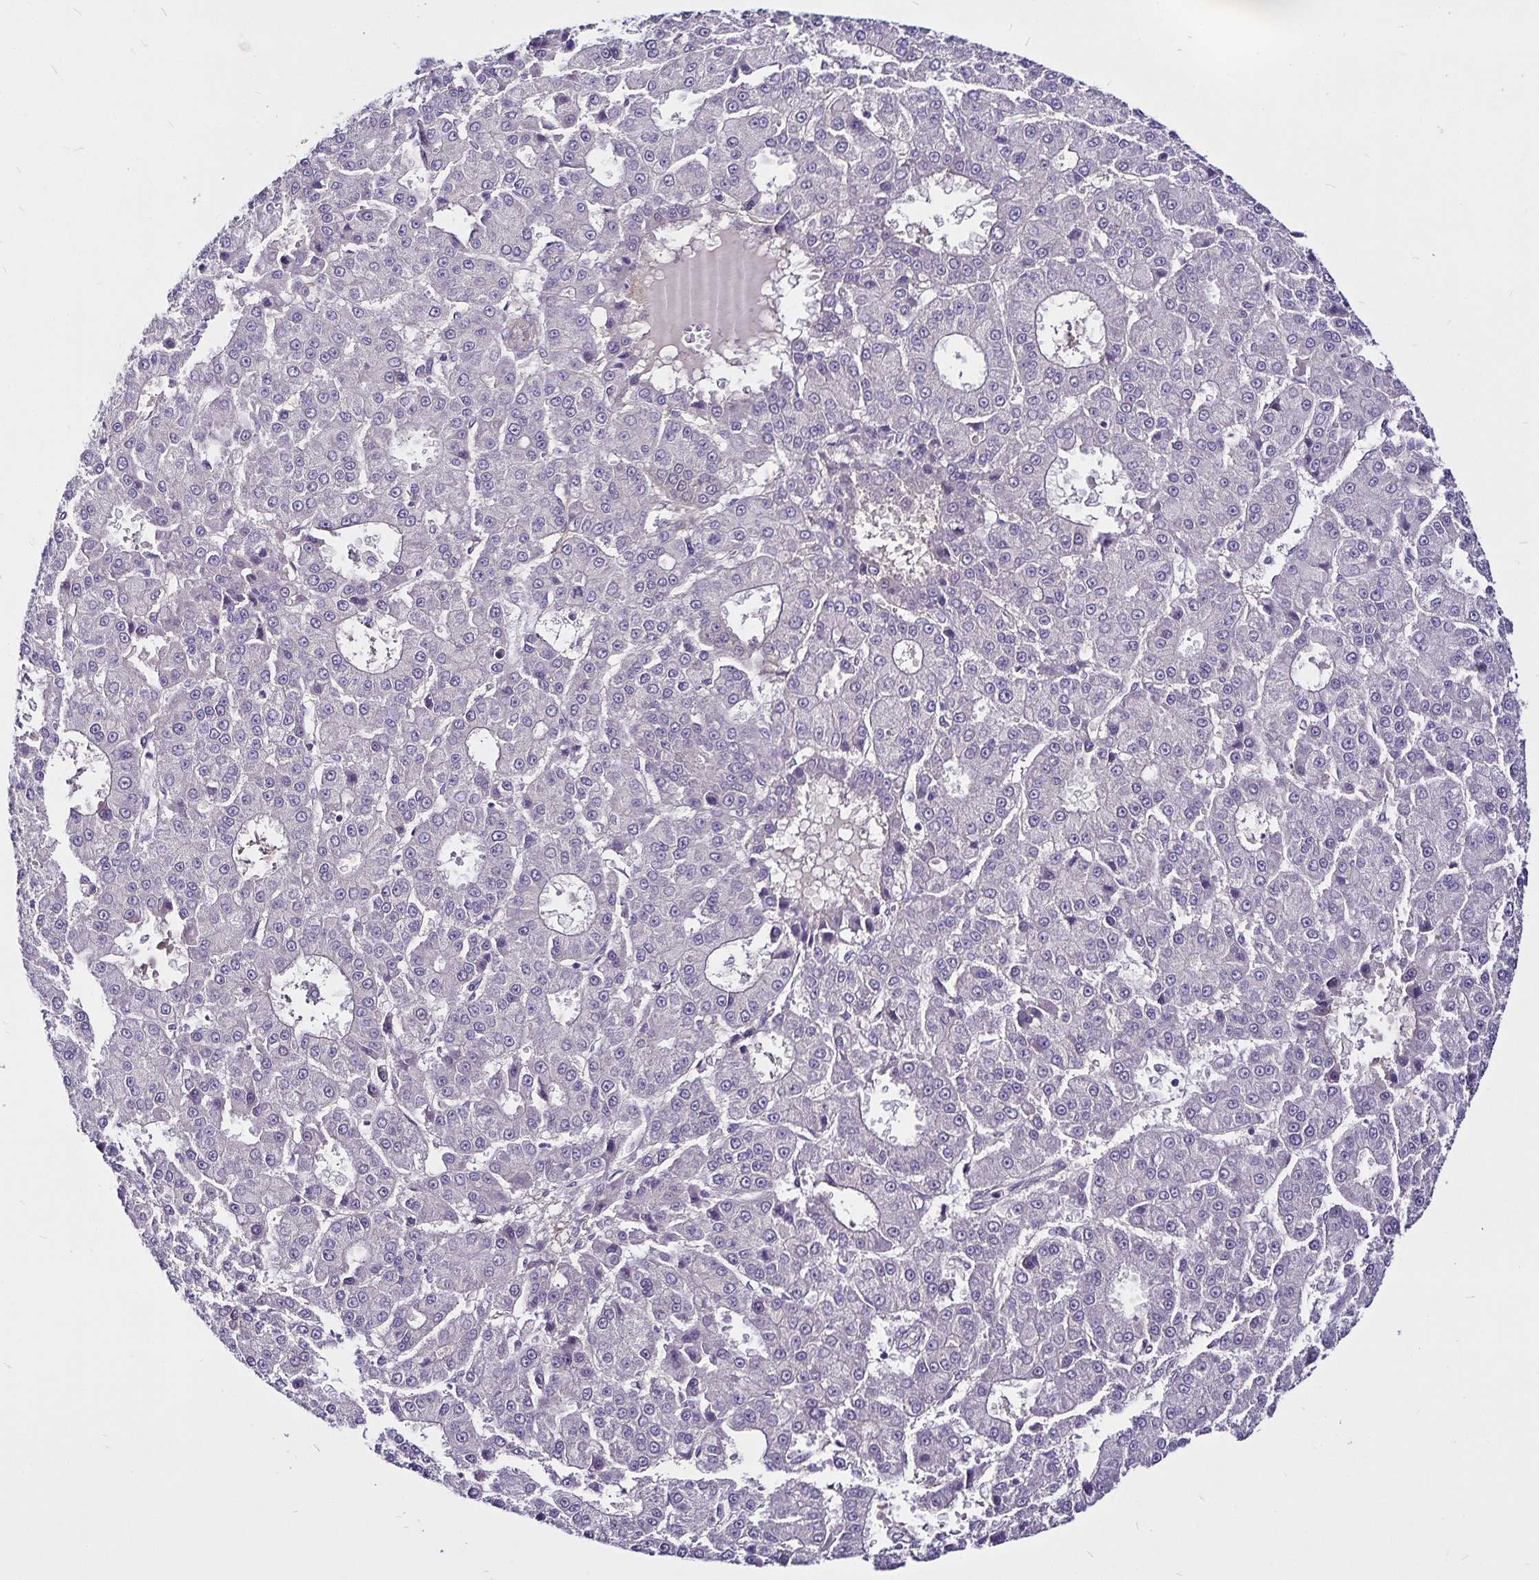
{"staining": {"intensity": "negative", "quantity": "none", "location": "none"}, "tissue": "liver cancer", "cell_type": "Tumor cells", "image_type": "cancer", "snomed": [{"axis": "morphology", "description": "Carcinoma, Hepatocellular, NOS"}, {"axis": "topography", "description": "Liver"}], "caption": "This micrograph is of liver cancer (hepatocellular carcinoma) stained with immunohistochemistry (IHC) to label a protein in brown with the nuclei are counter-stained blue. There is no positivity in tumor cells. The staining was performed using DAB to visualize the protein expression in brown, while the nuclei were stained in blue with hematoxylin (Magnification: 20x).", "gene": "GNG12", "patient": {"sex": "male", "age": 70}}